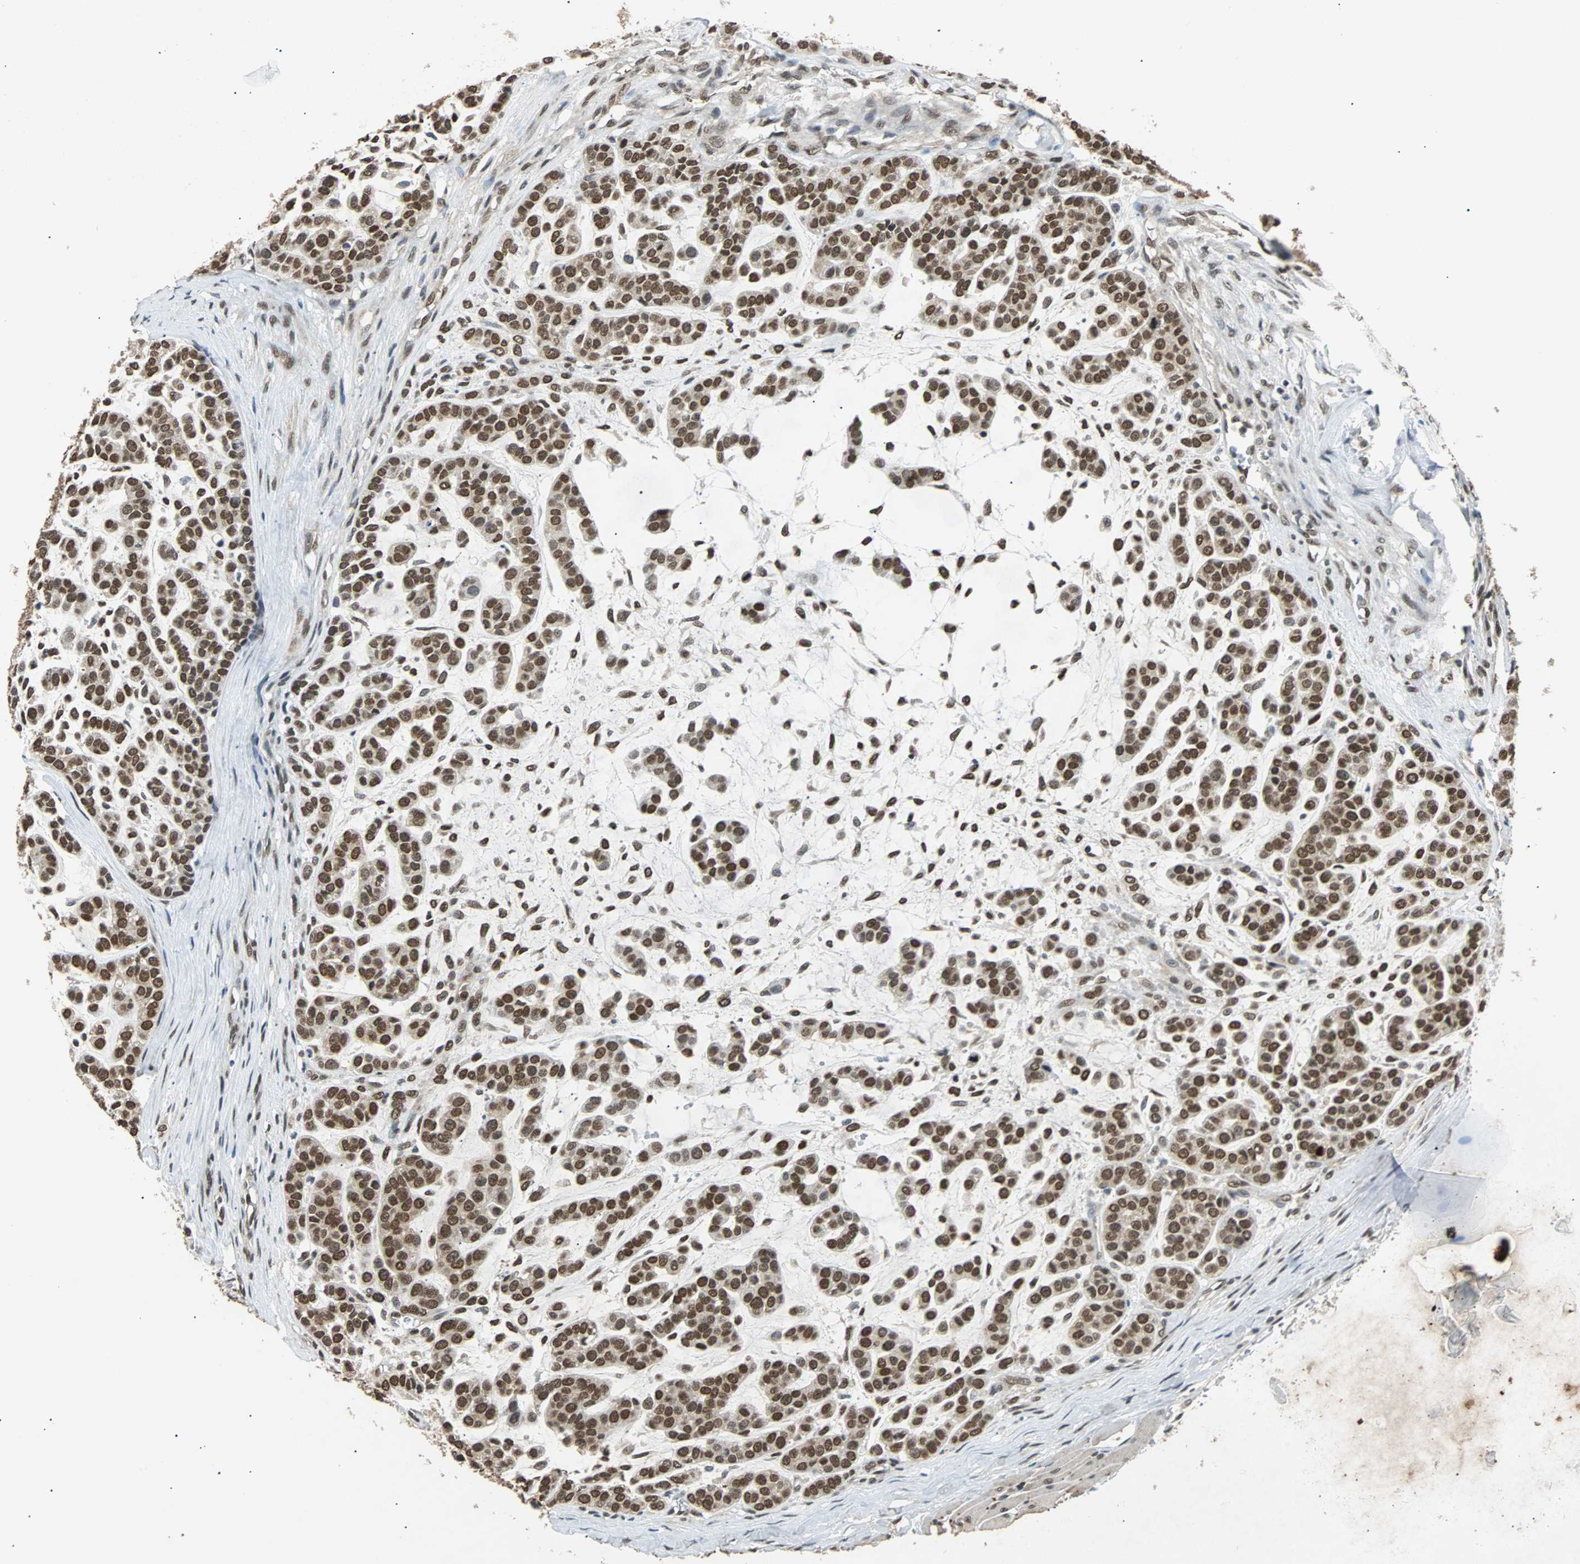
{"staining": {"intensity": "strong", "quantity": ">75%", "location": "nuclear"}, "tissue": "head and neck cancer", "cell_type": "Tumor cells", "image_type": "cancer", "snomed": [{"axis": "morphology", "description": "Adenocarcinoma, NOS"}, {"axis": "morphology", "description": "Adenoma, NOS"}, {"axis": "topography", "description": "Head-Neck"}], "caption": "This micrograph reveals immunohistochemistry staining of human head and neck cancer, with high strong nuclear positivity in approximately >75% of tumor cells.", "gene": "PHC1", "patient": {"sex": "female", "age": 55}}